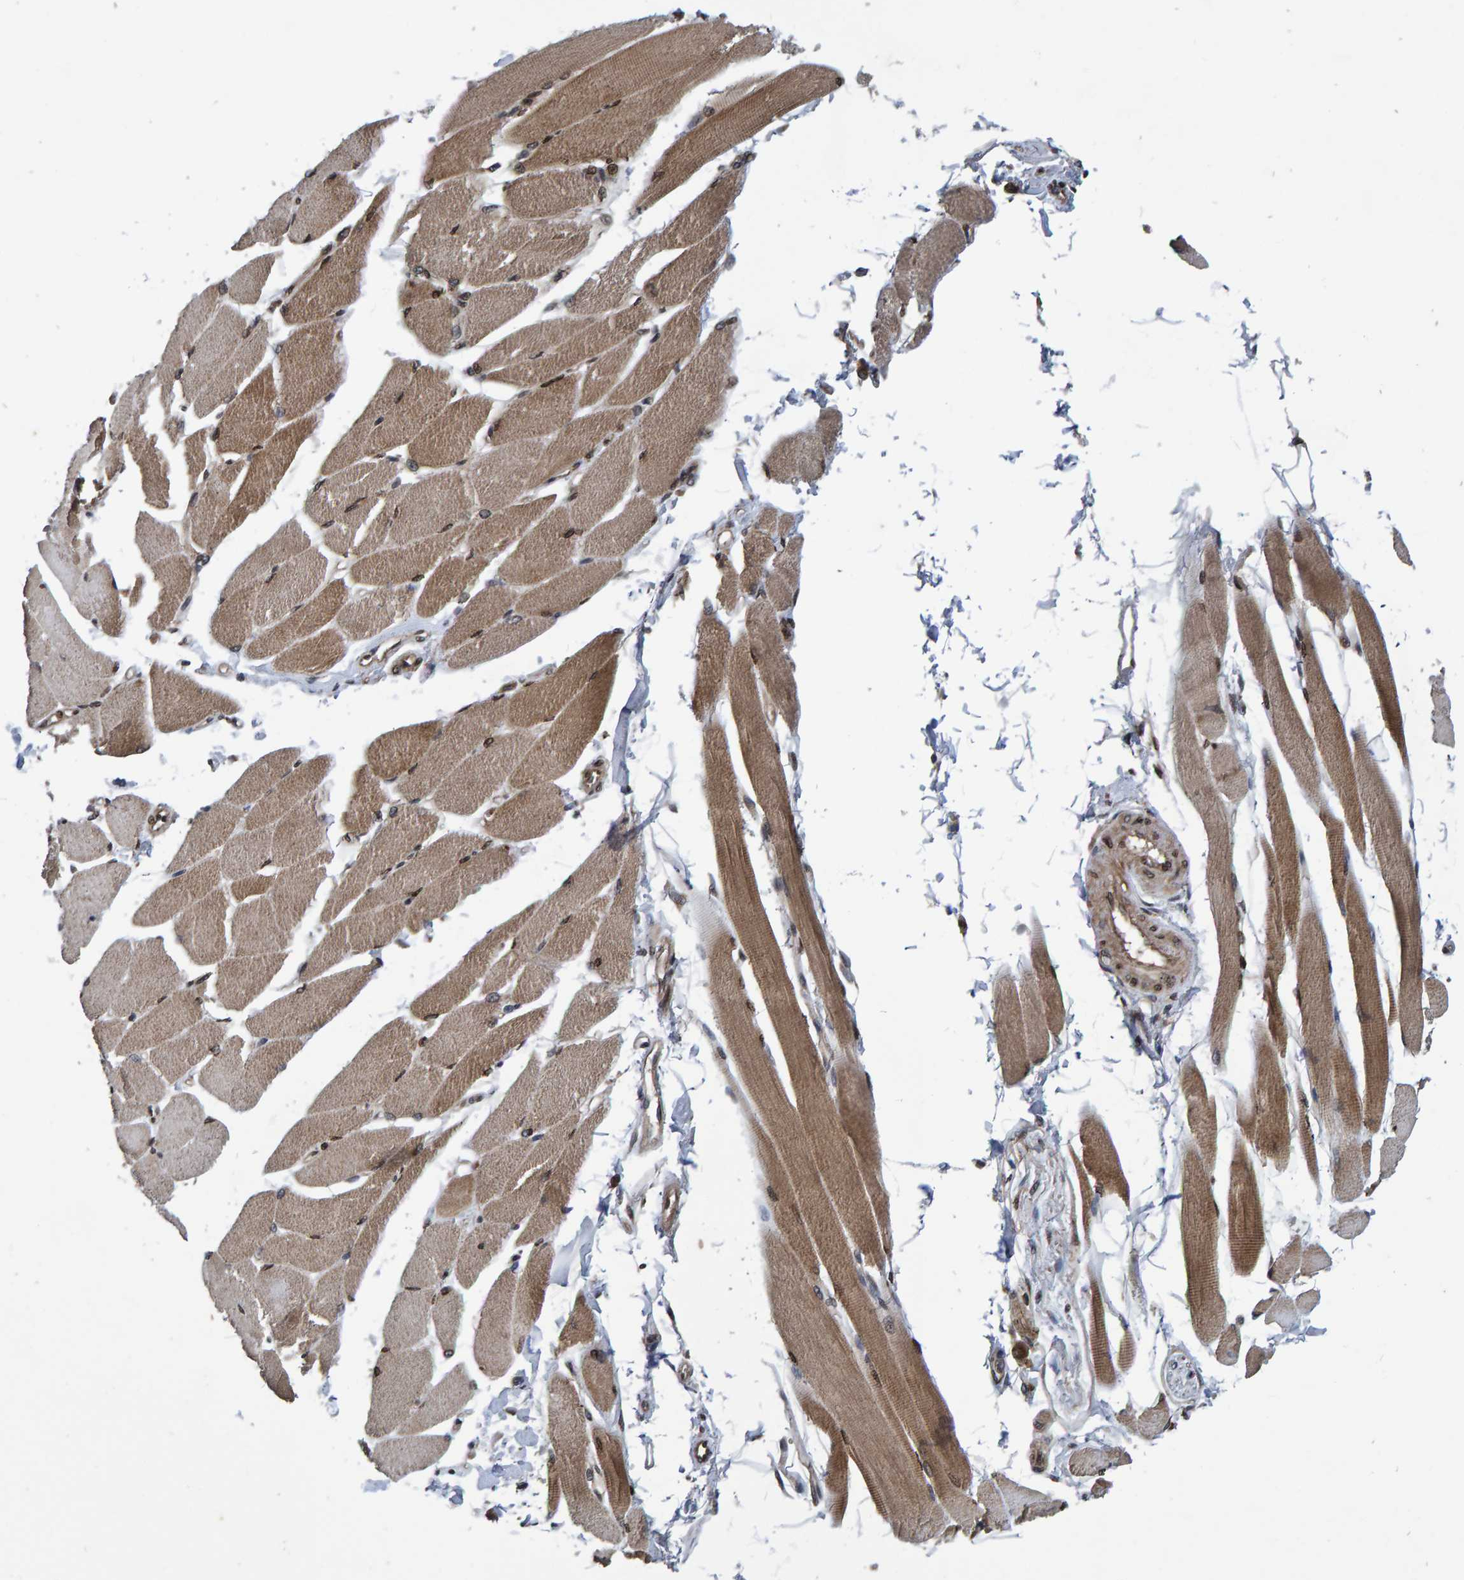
{"staining": {"intensity": "moderate", "quantity": ">75%", "location": "cytoplasmic/membranous,nuclear"}, "tissue": "skeletal muscle", "cell_type": "Myocytes", "image_type": "normal", "snomed": [{"axis": "morphology", "description": "Normal tissue, NOS"}, {"axis": "topography", "description": "Skeletal muscle"}, {"axis": "topography", "description": "Peripheral nerve tissue"}], "caption": "DAB immunohistochemical staining of unremarkable human skeletal muscle reveals moderate cytoplasmic/membranous,nuclear protein staining in about >75% of myocytes.", "gene": "GAB2", "patient": {"sex": "female", "age": 84}}